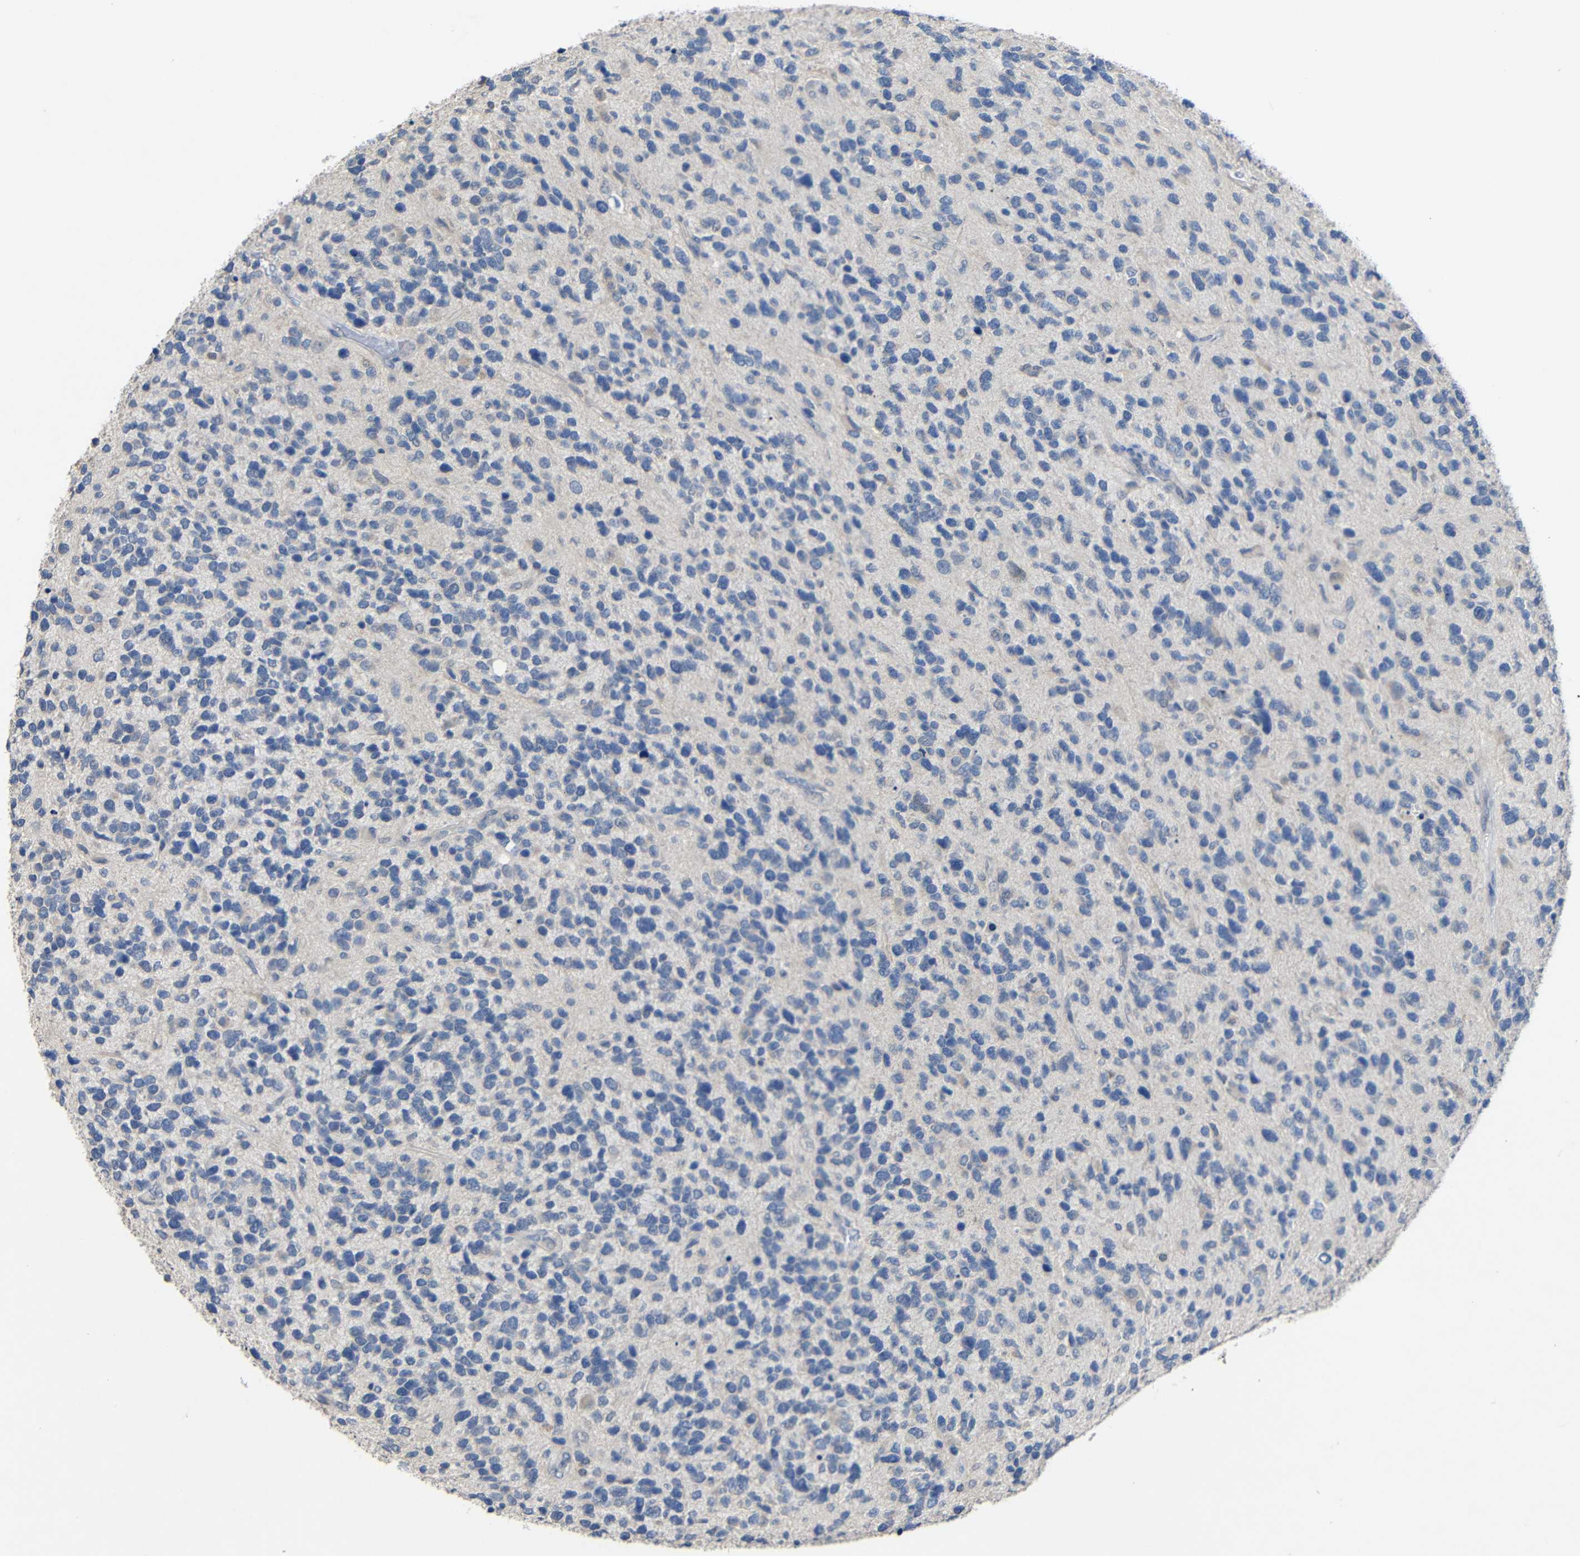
{"staining": {"intensity": "negative", "quantity": "none", "location": "none"}, "tissue": "glioma", "cell_type": "Tumor cells", "image_type": "cancer", "snomed": [{"axis": "morphology", "description": "Glioma, malignant, High grade"}, {"axis": "topography", "description": "Brain"}], "caption": "This is an IHC image of human glioma. There is no expression in tumor cells.", "gene": "HNF1A", "patient": {"sex": "female", "age": 58}}